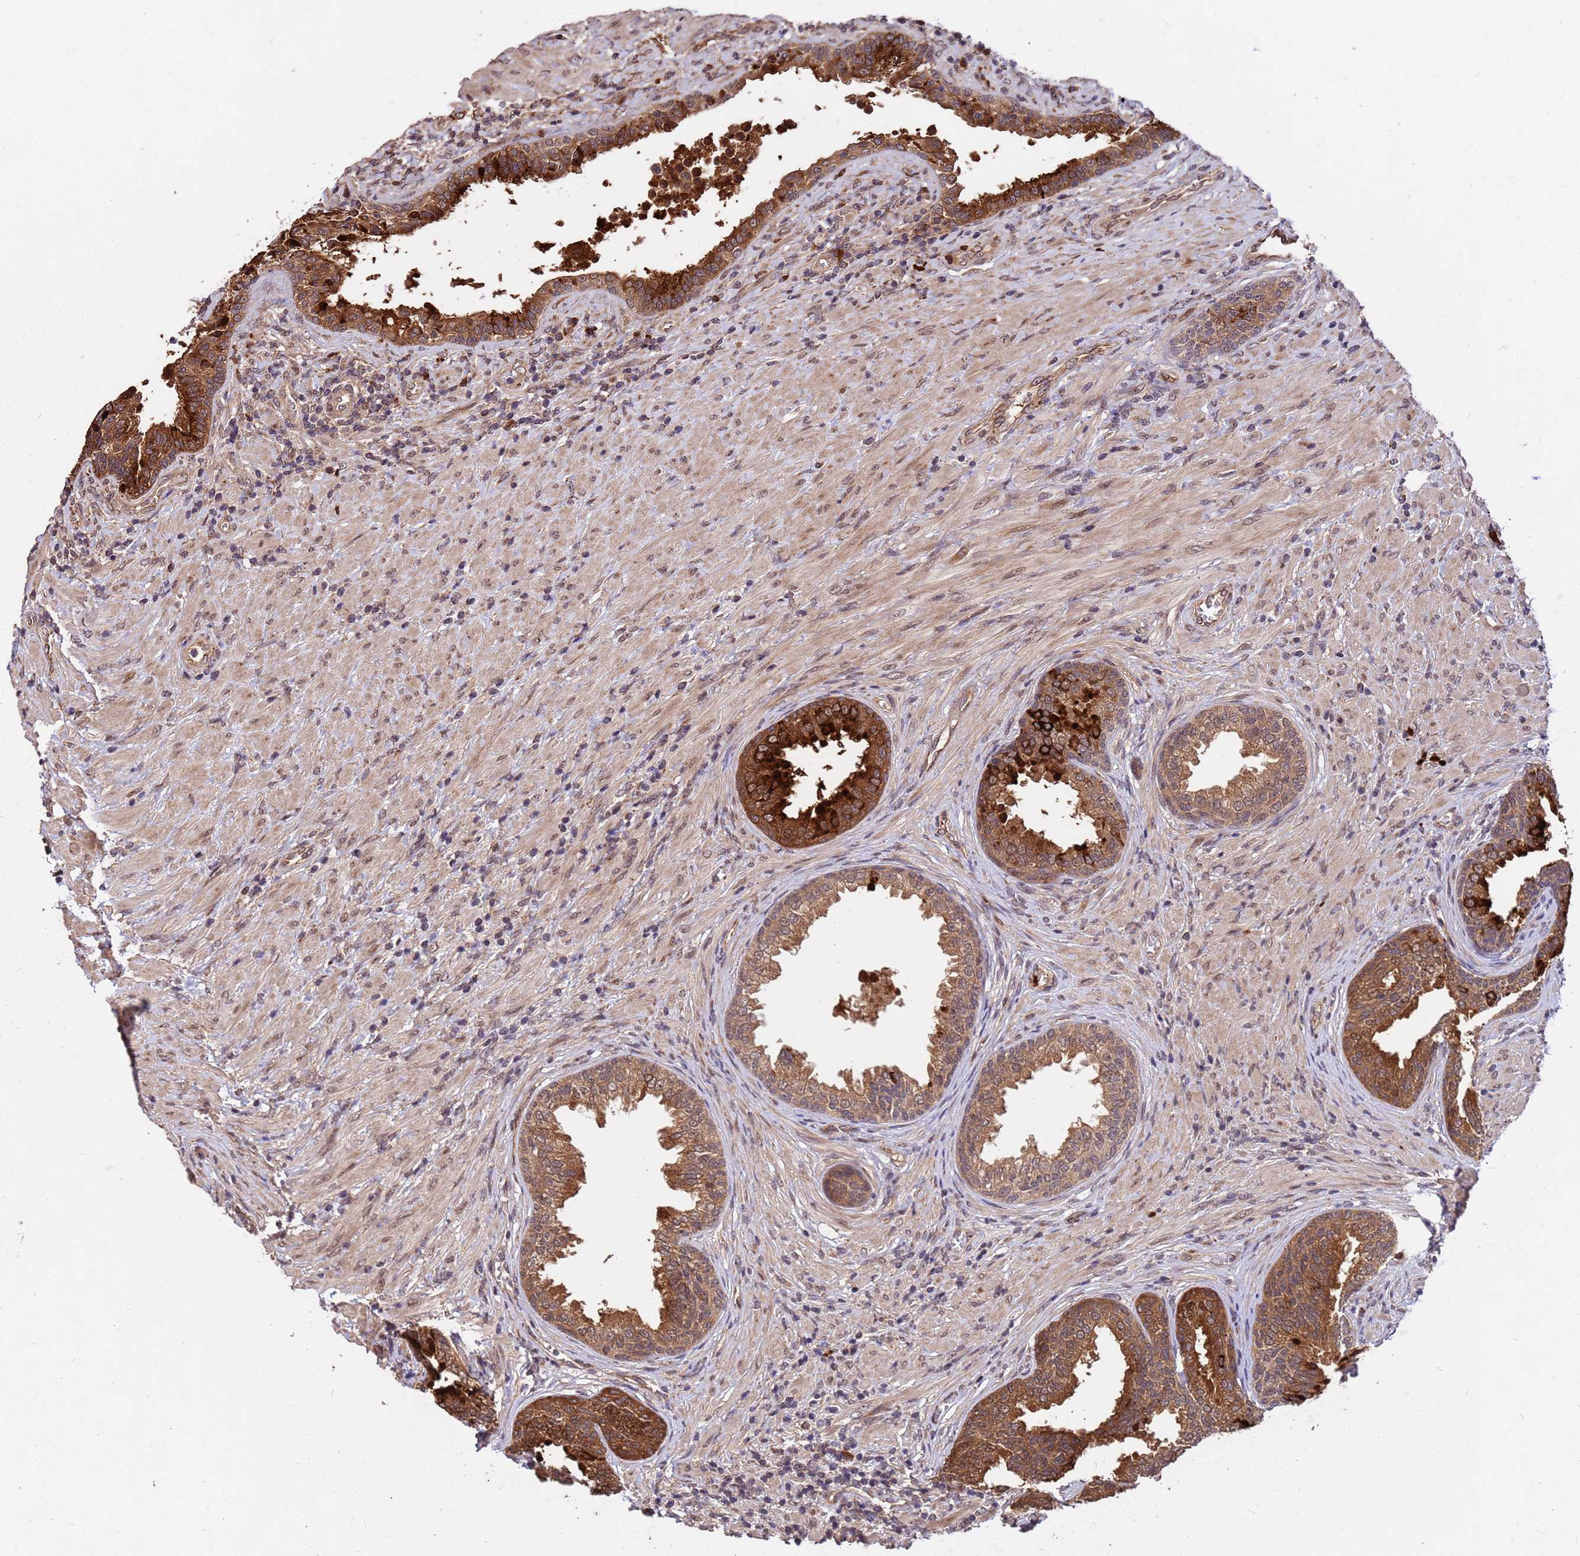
{"staining": {"intensity": "strong", "quantity": ">75%", "location": "cytoplasmic/membranous,nuclear"}, "tissue": "prostate", "cell_type": "Glandular cells", "image_type": "normal", "snomed": [{"axis": "morphology", "description": "Normal tissue, NOS"}, {"axis": "topography", "description": "Prostate"}], "caption": "Glandular cells show high levels of strong cytoplasmic/membranous,nuclear staining in about >75% of cells in benign human prostate.", "gene": "ZNF619", "patient": {"sex": "male", "age": 76}}